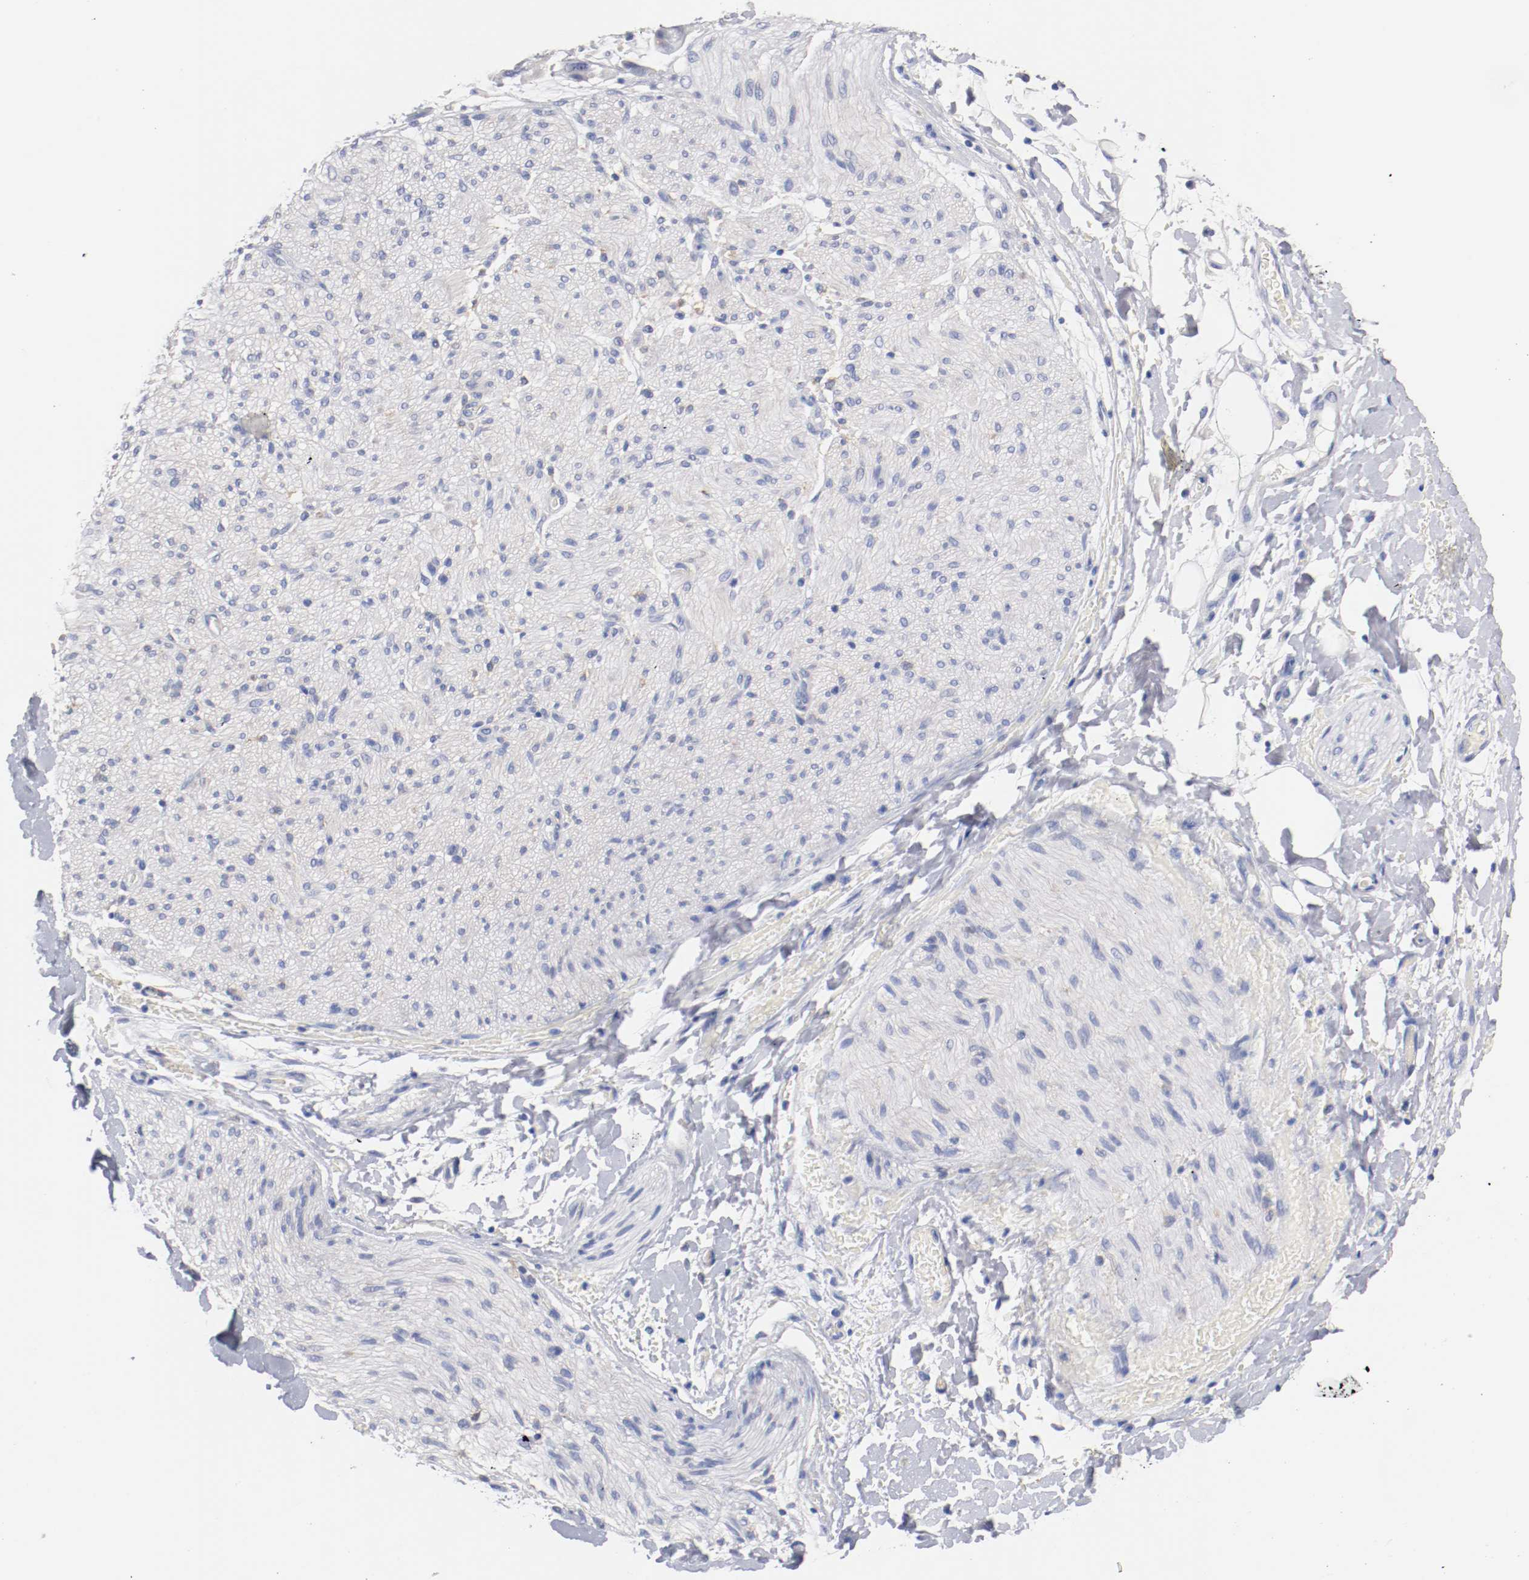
{"staining": {"intensity": "negative", "quantity": "none", "location": "none"}, "tissue": "adipose tissue", "cell_type": "Adipocytes", "image_type": "normal", "snomed": [{"axis": "morphology", "description": "Normal tissue, NOS"}, {"axis": "morphology", "description": "Cholangiocarcinoma"}, {"axis": "topography", "description": "Liver"}, {"axis": "topography", "description": "Peripheral nerve tissue"}], "caption": "Immunohistochemistry of normal adipose tissue displays no positivity in adipocytes. (Brightfield microscopy of DAB (3,3'-diaminobenzidine) immunohistochemistry at high magnification).", "gene": "FGFBP1", "patient": {"sex": "male", "age": 50}}